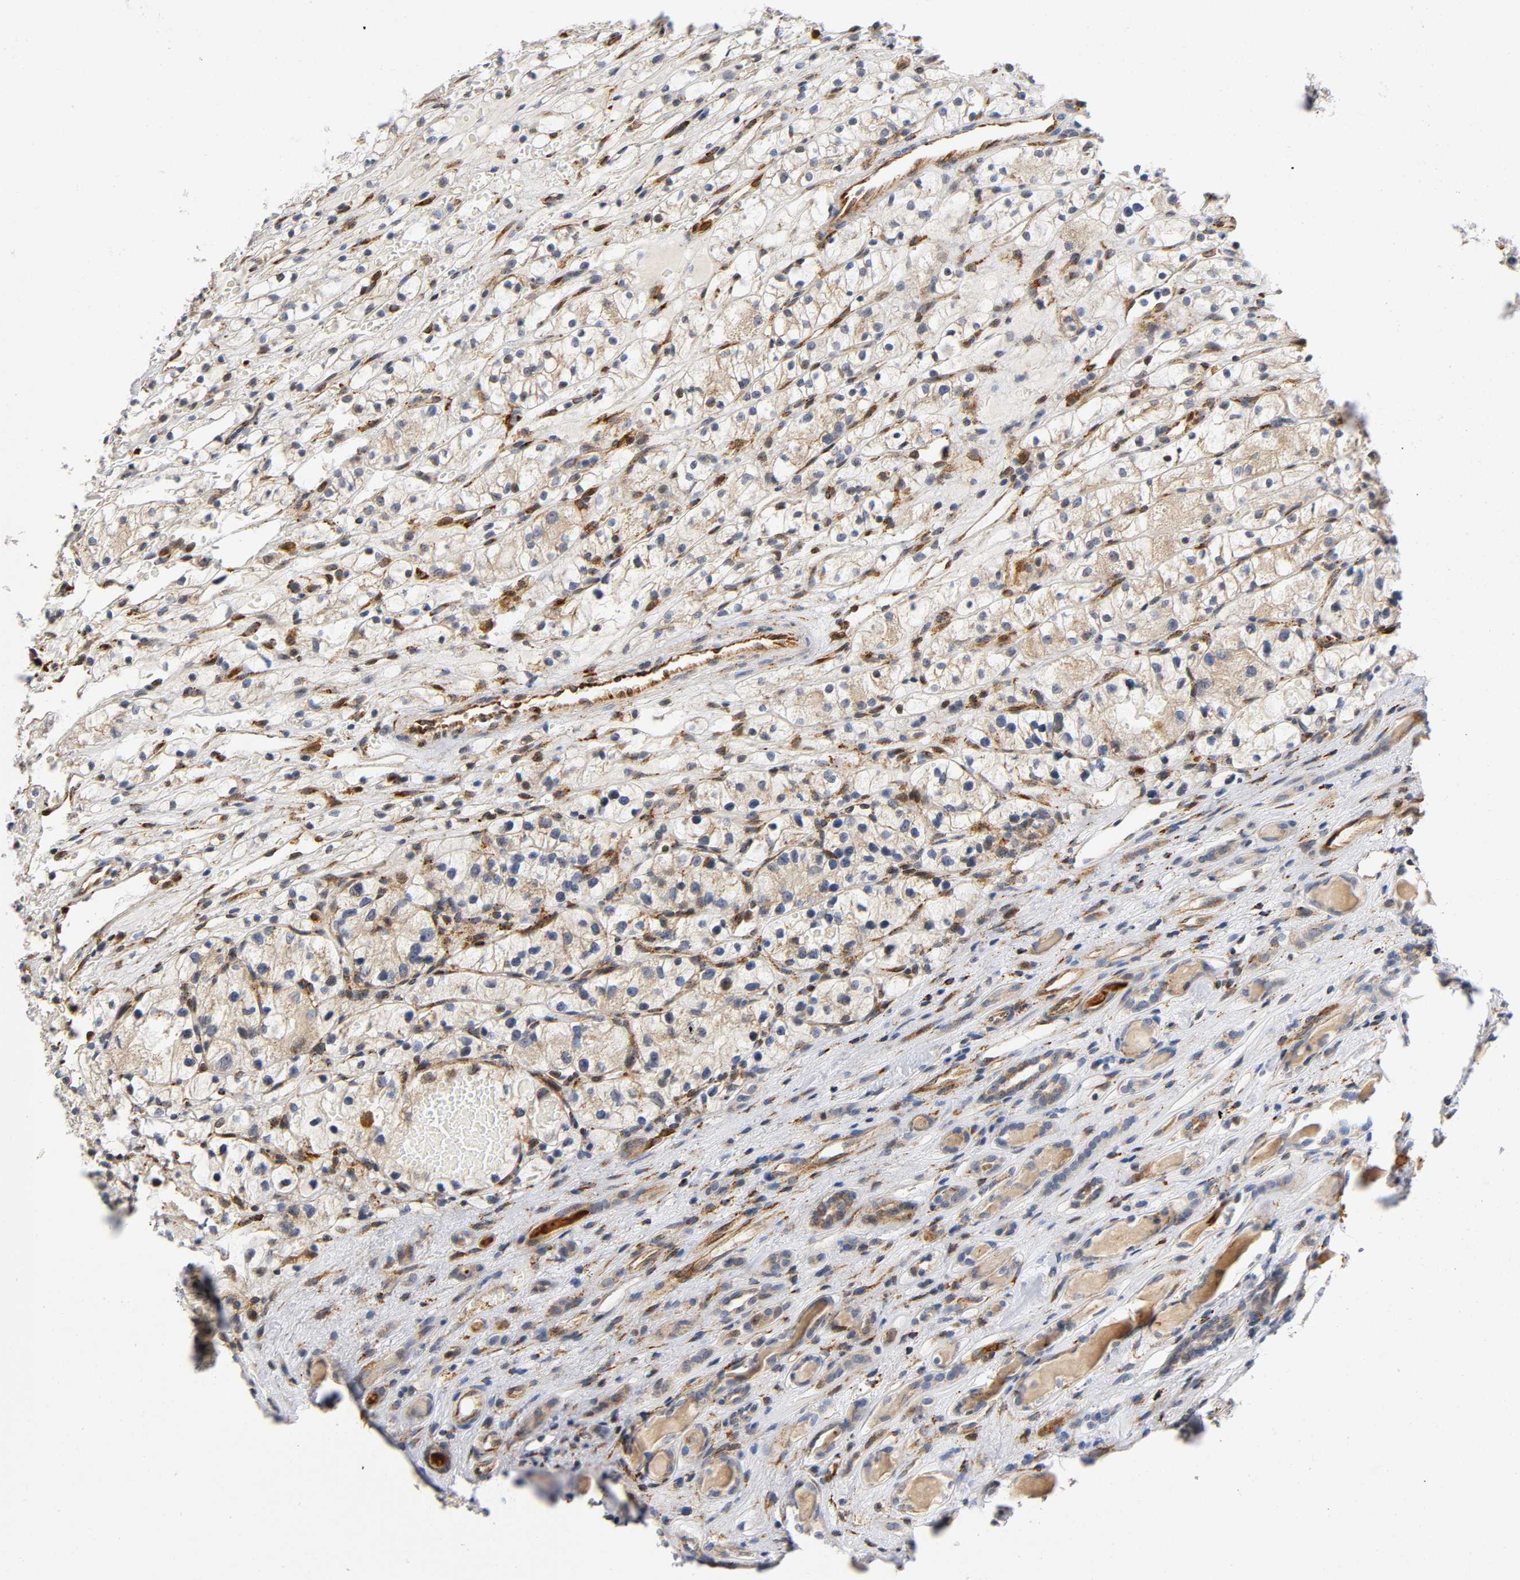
{"staining": {"intensity": "weak", "quantity": ">75%", "location": "cytoplasmic/membranous"}, "tissue": "renal cancer", "cell_type": "Tumor cells", "image_type": "cancer", "snomed": [{"axis": "morphology", "description": "Adenocarcinoma, NOS"}, {"axis": "topography", "description": "Kidney"}], "caption": "Immunohistochemistry (IHC) photomicrograph of human renal cancer stained for a protein (brown), which demonstrates low levels of weak cytoplasmic/membranous positivity in approximately >75% of tumor cells.", "gene": "SOS2", "patient": {"sex": "female", "age": 60}}